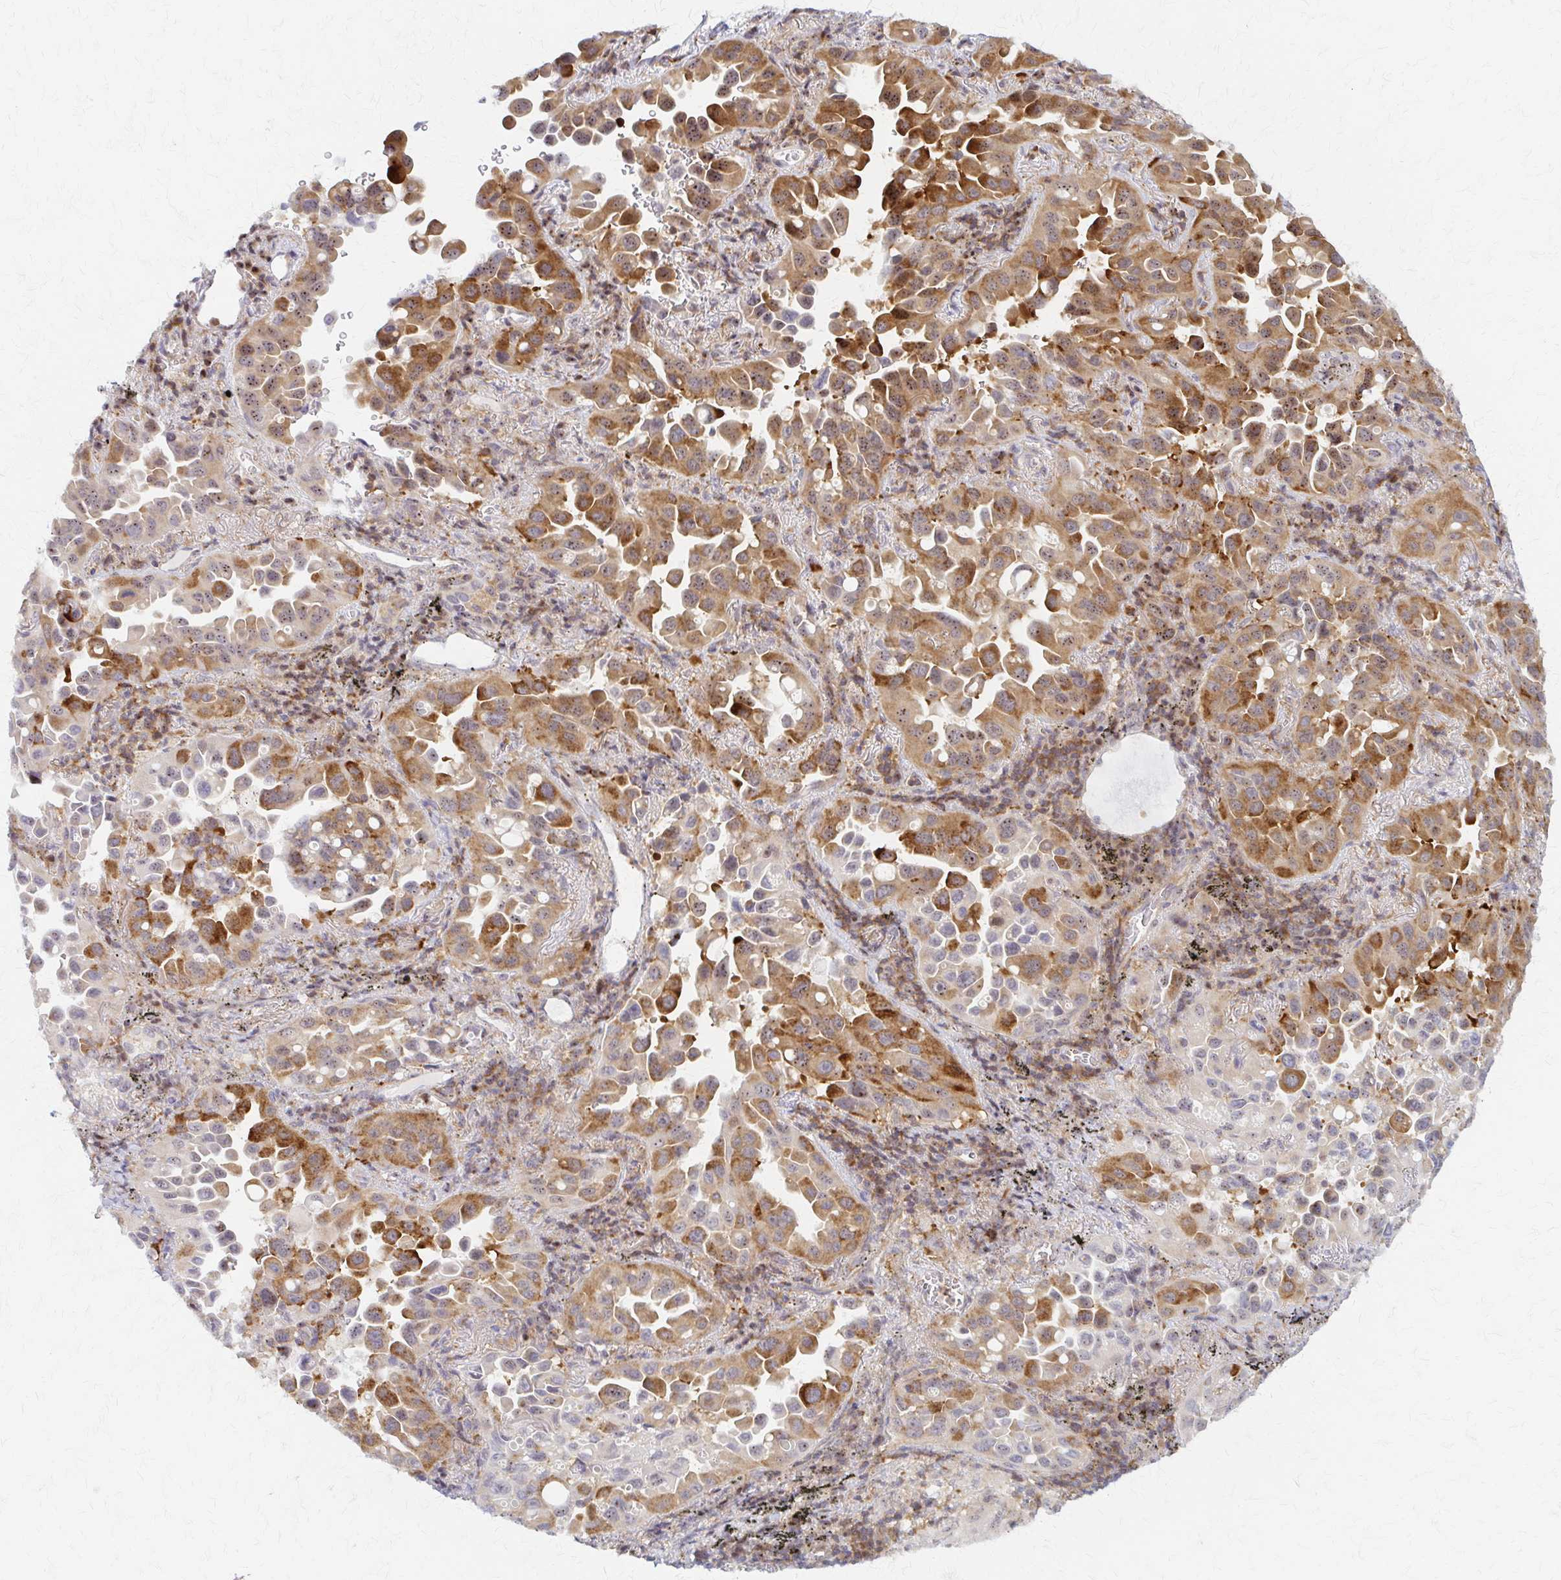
{"staining": {"intensity": "moderate", "quantity": ">75%", "location": "cytoplasmic/membranous"}, "tissue": "lung cancer", "cell_type": "Tumor cells", "image_type": "cancer", "snomed": [{"axis": "morphology", "description": "Adenocarcinoma, NOS"}, {"axis": "topography", "description": "Lung"}], "caption": "This photomicrograph displays immunohistochemistry staining of human adenocarcinoma (lung), with medium moderate cytoplasmic/membranous expression in approximately >75% of tumor cells.", "gene": "ARHGAP35", "patient": {"sex": "male", "age": 68}}